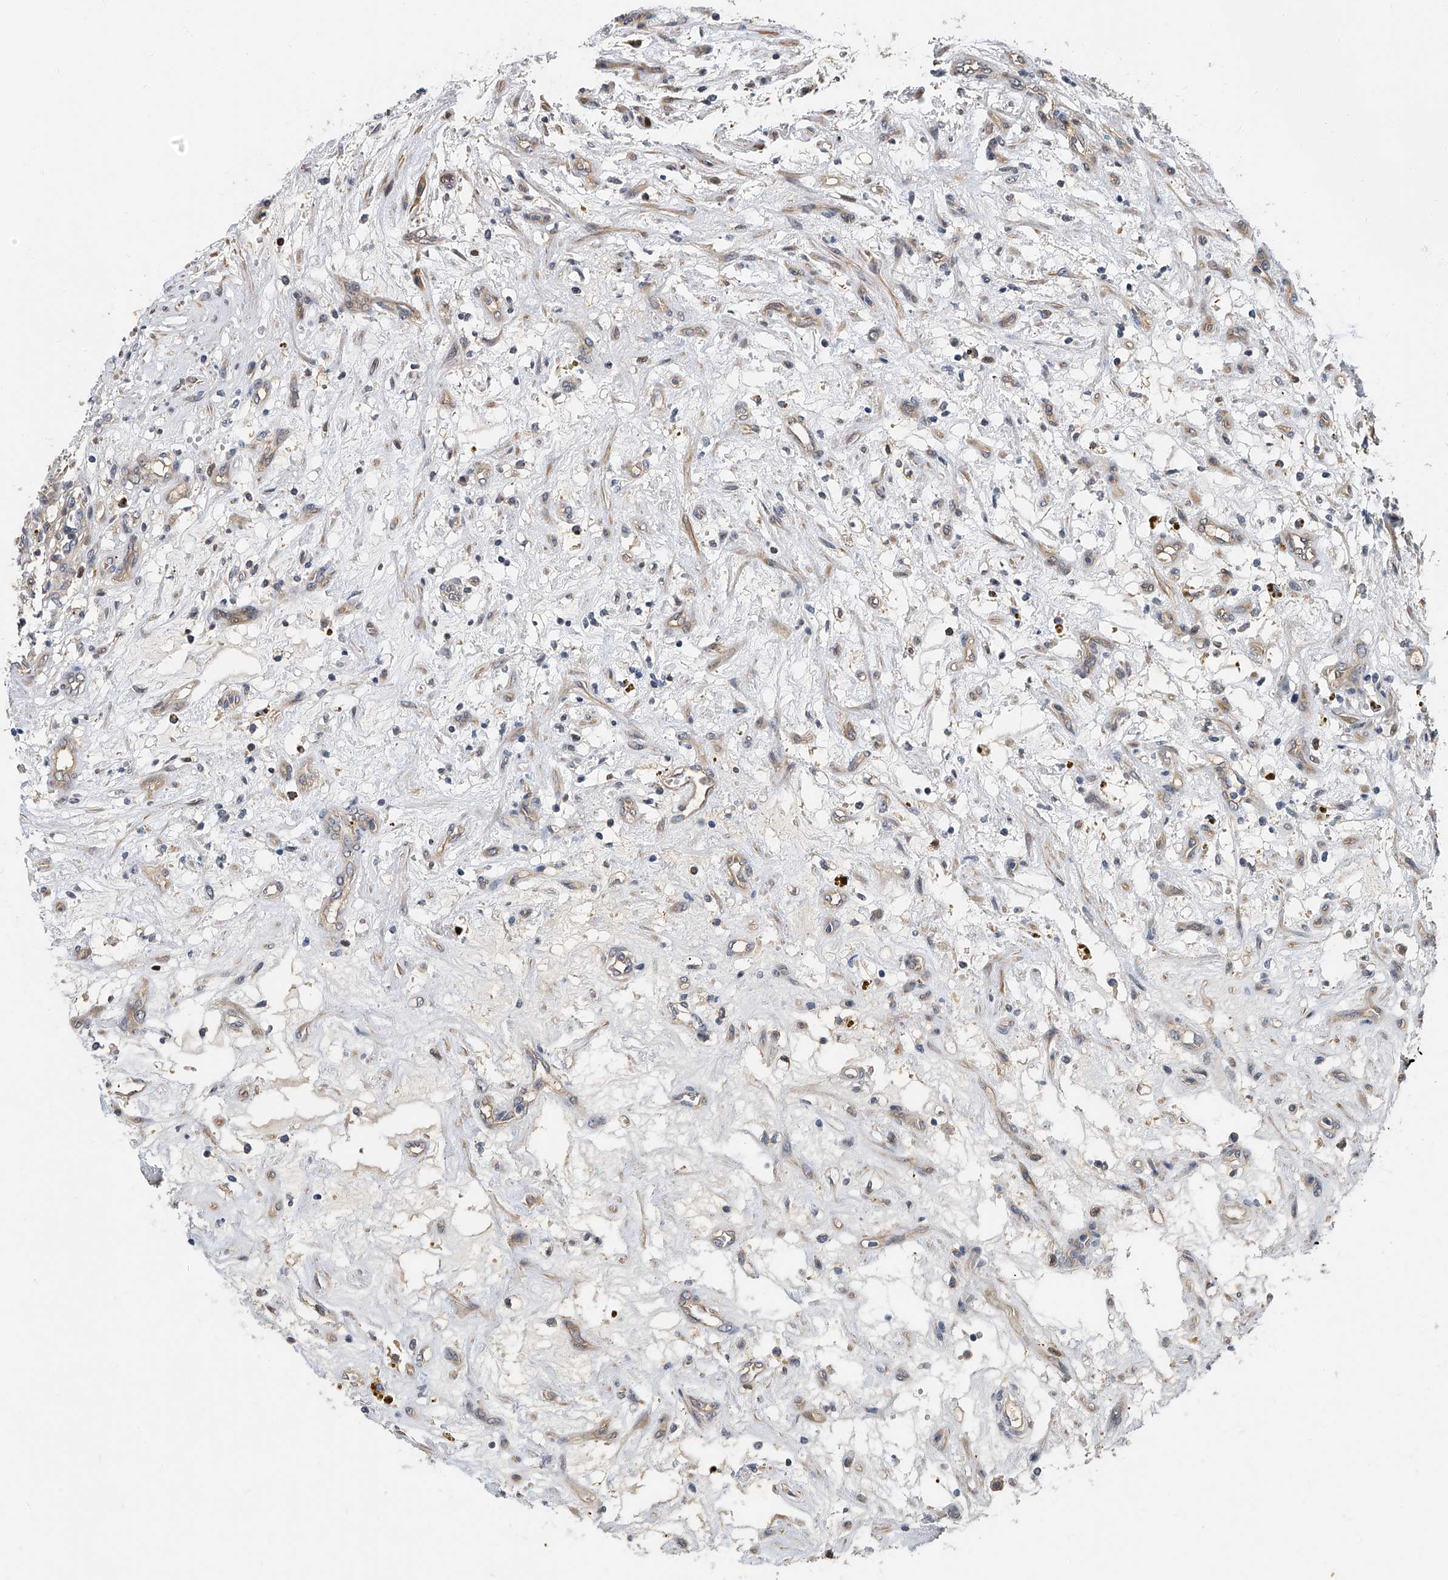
{"staining": {"intensity": "negative", "quantity": "none", "location": "none"}, "tissue": "renal cancer", "cell_type": "Tumor cells", "image_type": "cancer", "snomed": [{"axis": "morphology", "description": "Adenocarcinoma, NOS"}, {"axis": "topography", "description": "Kidney"}], "caption": "Tumor cells are negative for brown protein staining in renal cancer. (Stains: DAB IHC with hematoxylin counter stain, Microscopy: brightfield microscopy at high magnification).", "gene": "CD200", "patient": {"sex": "female", "age": 57}}